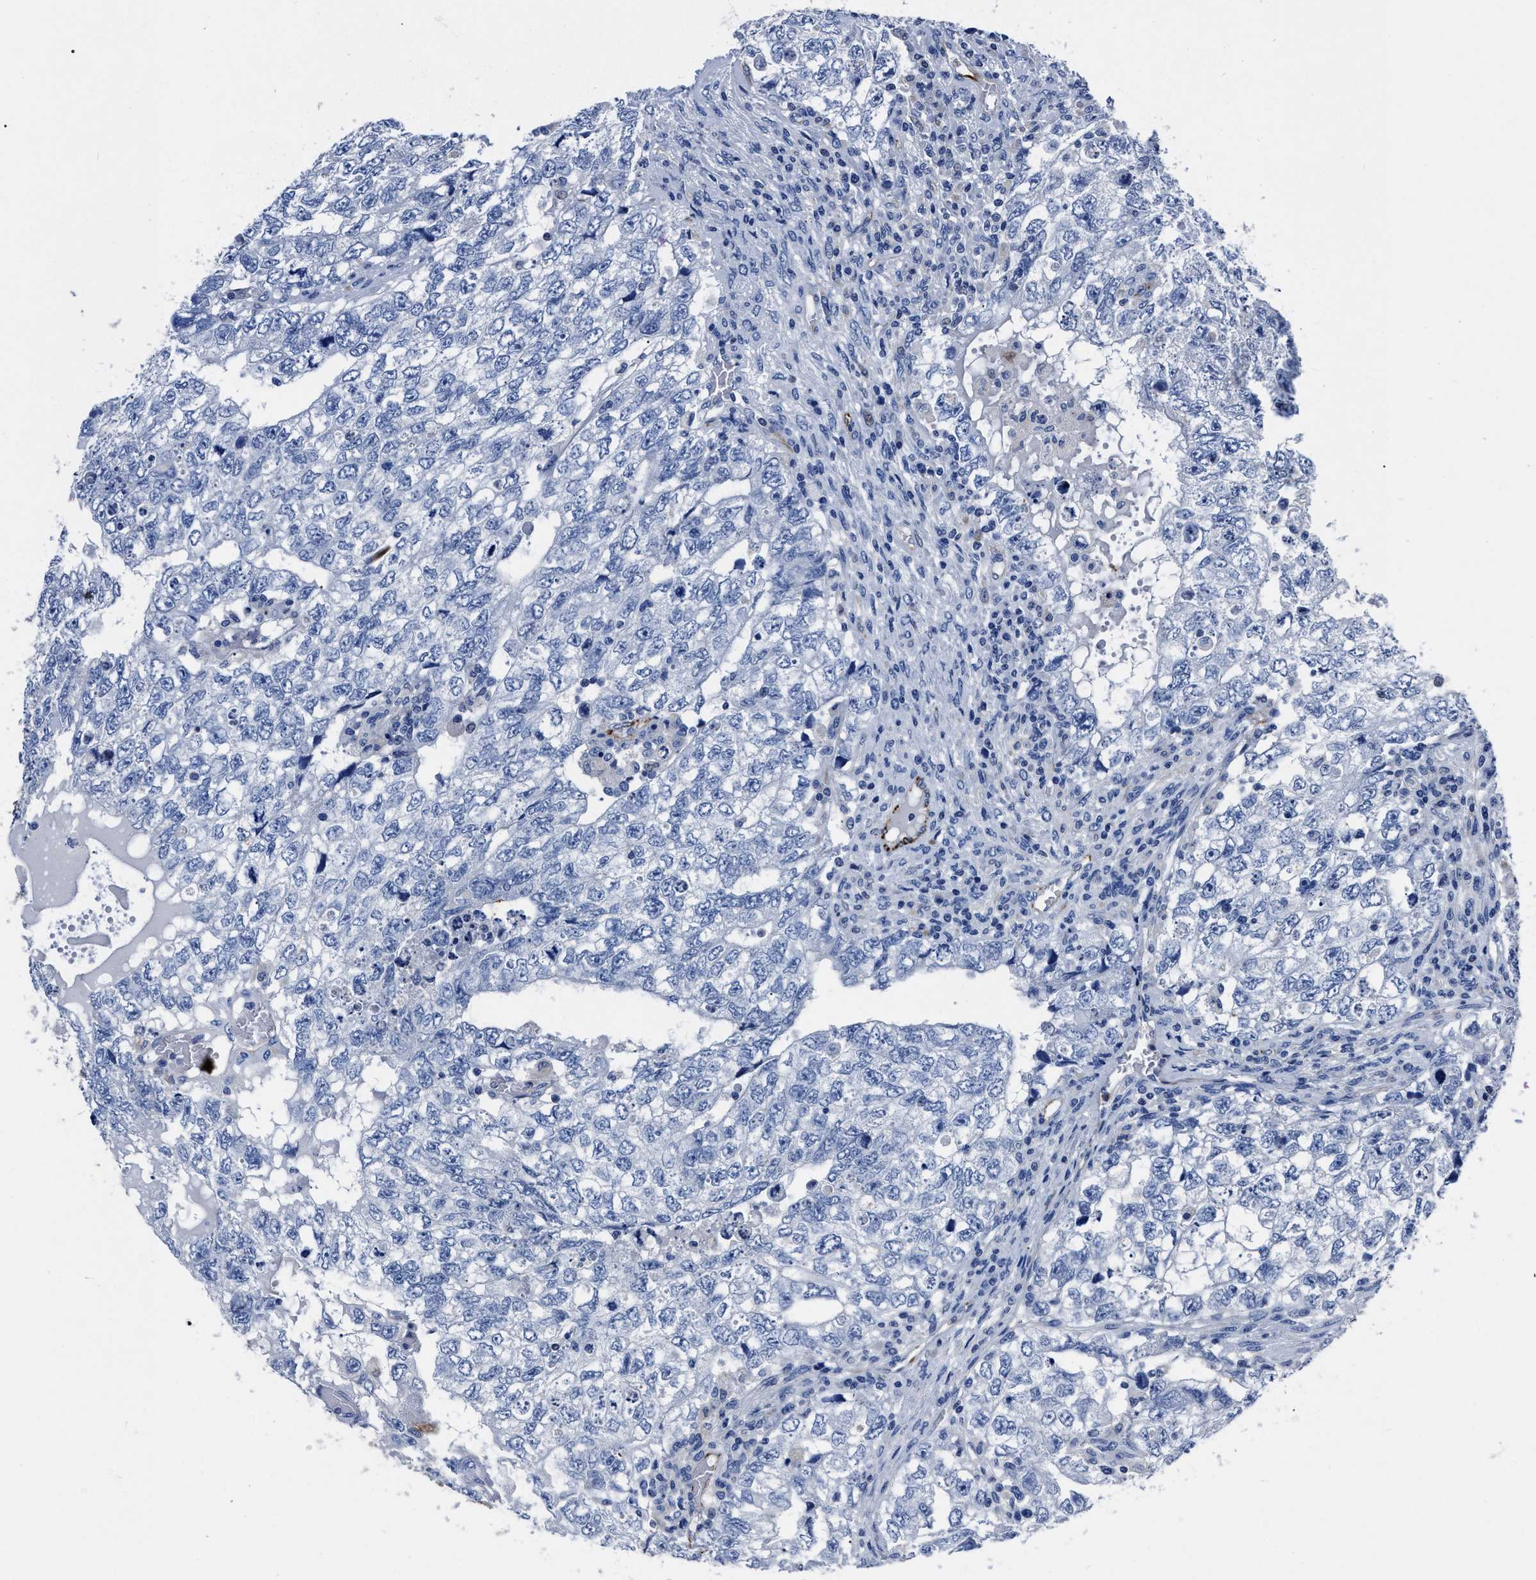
{"staining": {"intensity": "negative", "quantity": "none", "location": "none"}, "tissue": "testis cancer", "cell_type": "Tumor cells", "image_type": "cancer", "snomed": [{"axis": "morphology", "description": "Carcinoma, Embryonal, NOS"}, {"axis": "topography", "description": "Testis"}], "caption": "The immunohistochemistry (IHC) photomicrograph has no significant positivity in tumor cells of embryonal carcinoma (testis) tissue.", "gene": "OR10G3", "patient": {"sex": "male", "age": 36}}